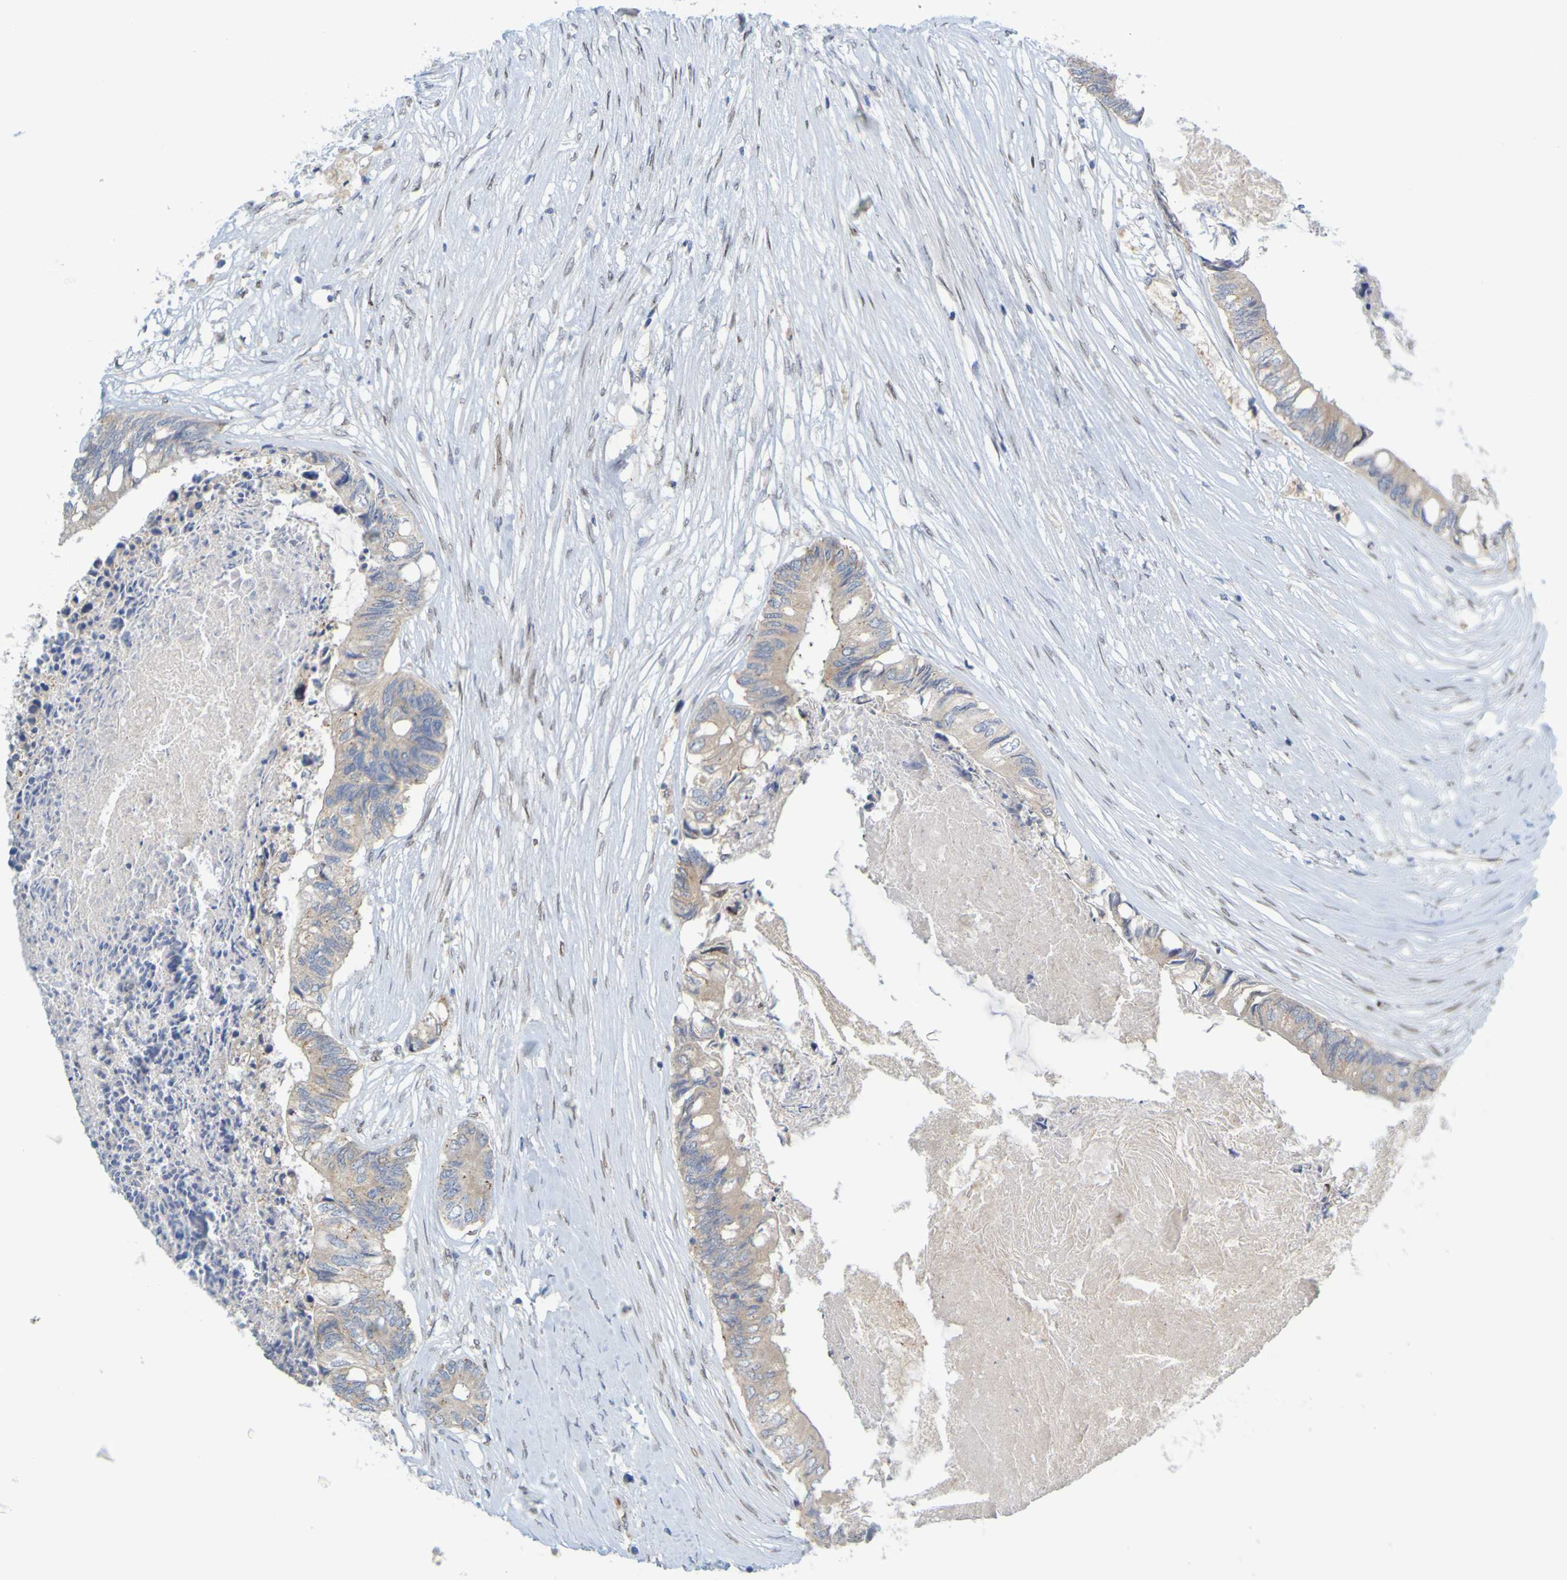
{"staining": {"intensity": "weak", "quantity": ">75%", "location": "cytoplasmic/membranous"}, "tissue": "colorectal cancer", "cell_type": "Tumor cells", "image_type": "cancer", "snomed": [{"axis": "morphology", "description": "Adenocarcinoma, NOS"}, {"axis": "topography", "description": "Rectum"}], "caption": "The photomicrograph shows staining of colorectal adenocarcinoma, revealing weak cytoplasmic/membranous protein expression (brown color) within tumor cells.", "gene": "MAG", "patient": {"sex": "male", "age": 63}}